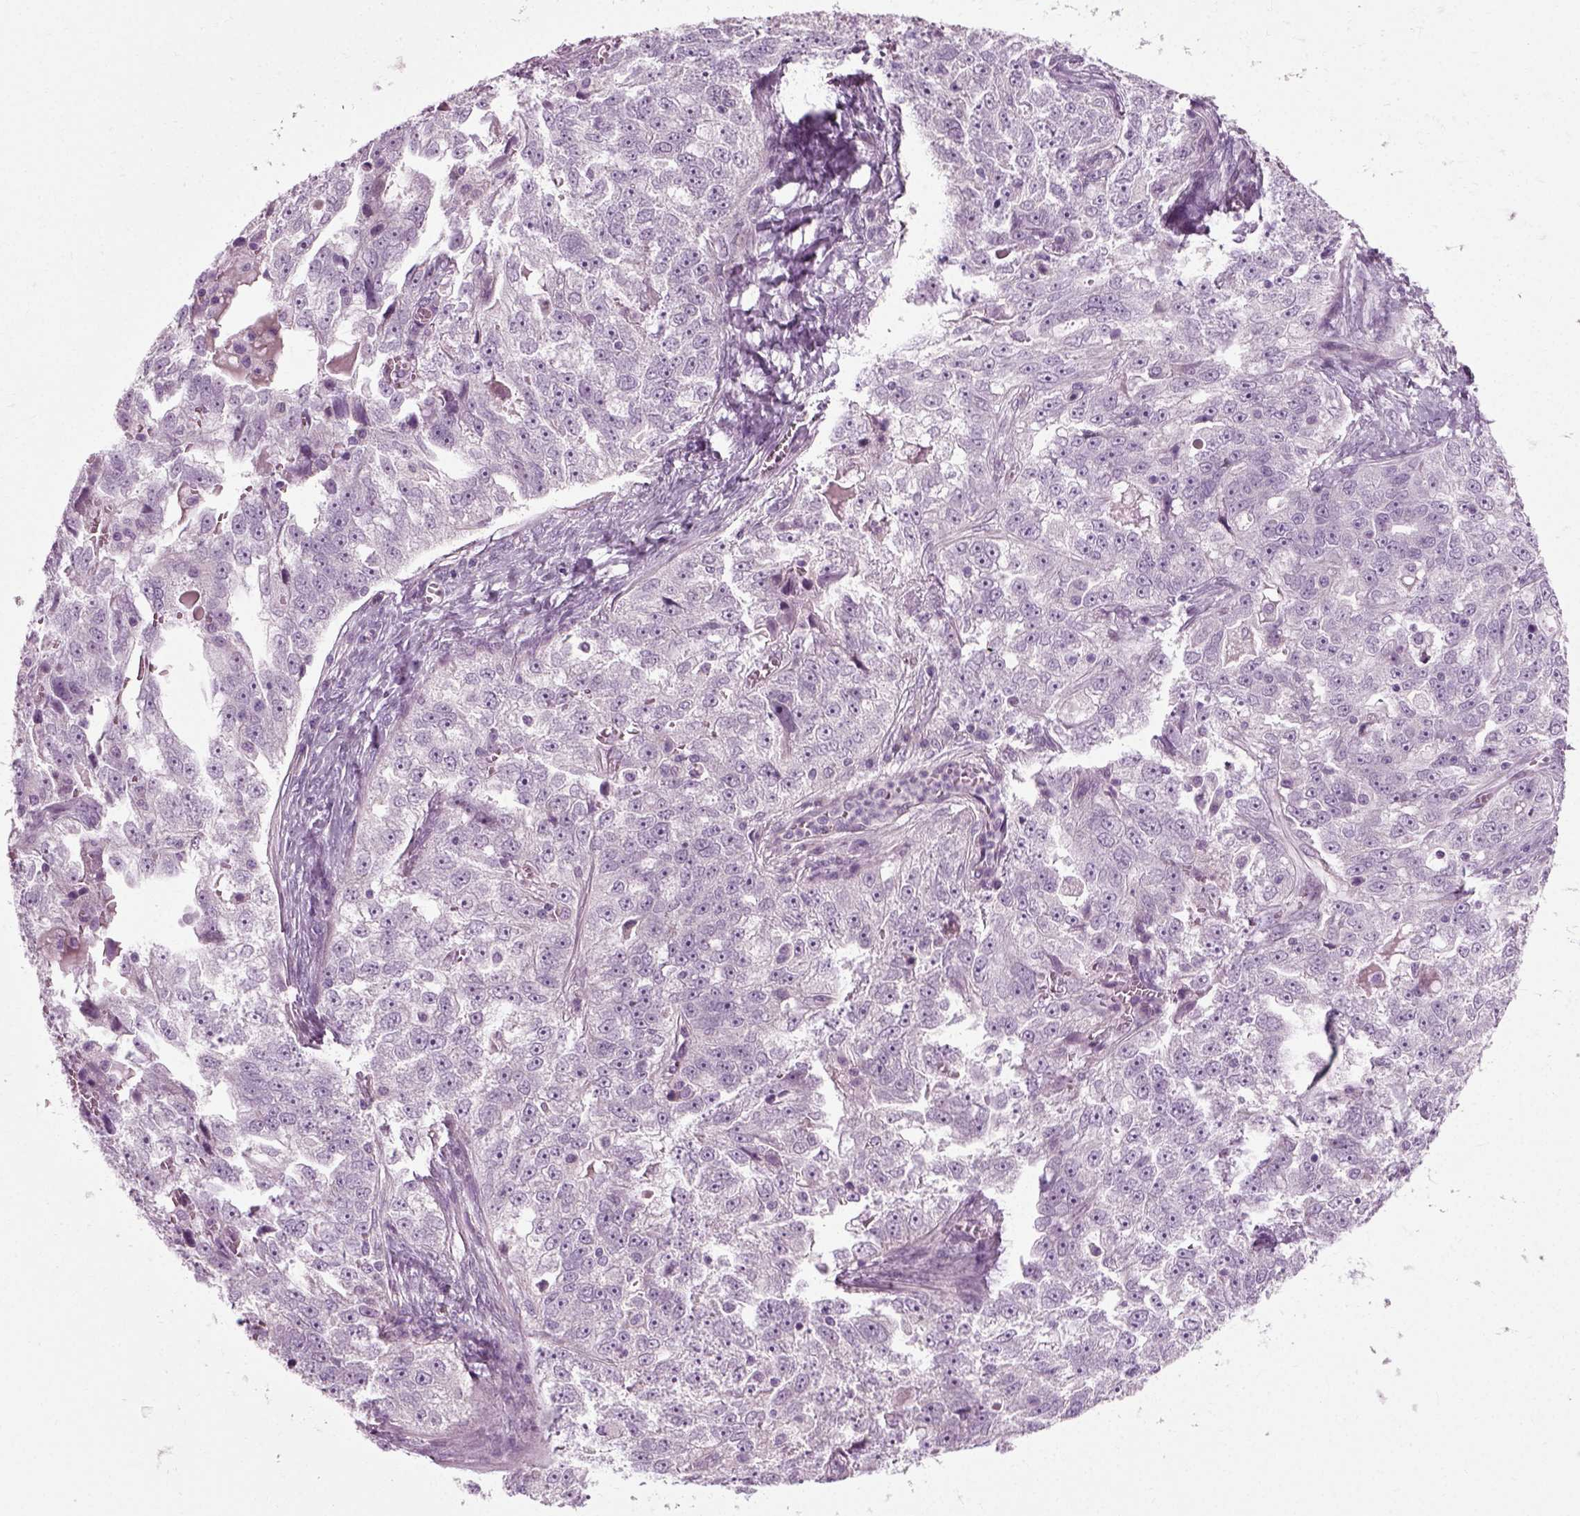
{"staining": {"intensity": "negative", "quantity": "none", "location": "none"}, "tissue": "ovarian cancer", "cell_type": "Tumor cells", "image_type": "cancer", "snomed": [{"axis": "morphology", "description": "Cystadenocarcinoma, serous, NOS"}, {"axis": "topography", "description": "Ovary"}], "caption": "The IHC image has no significant staining in tumor cells of serous cystadenocarcinoma (ovarian) tissue. (DAB (3,3'-diaminobenzidine) immunohistochemistry (IHC) with hematoxylin counter stain).", "gene": "SCG5", "patient": {"sex": "female", "age": 51}}